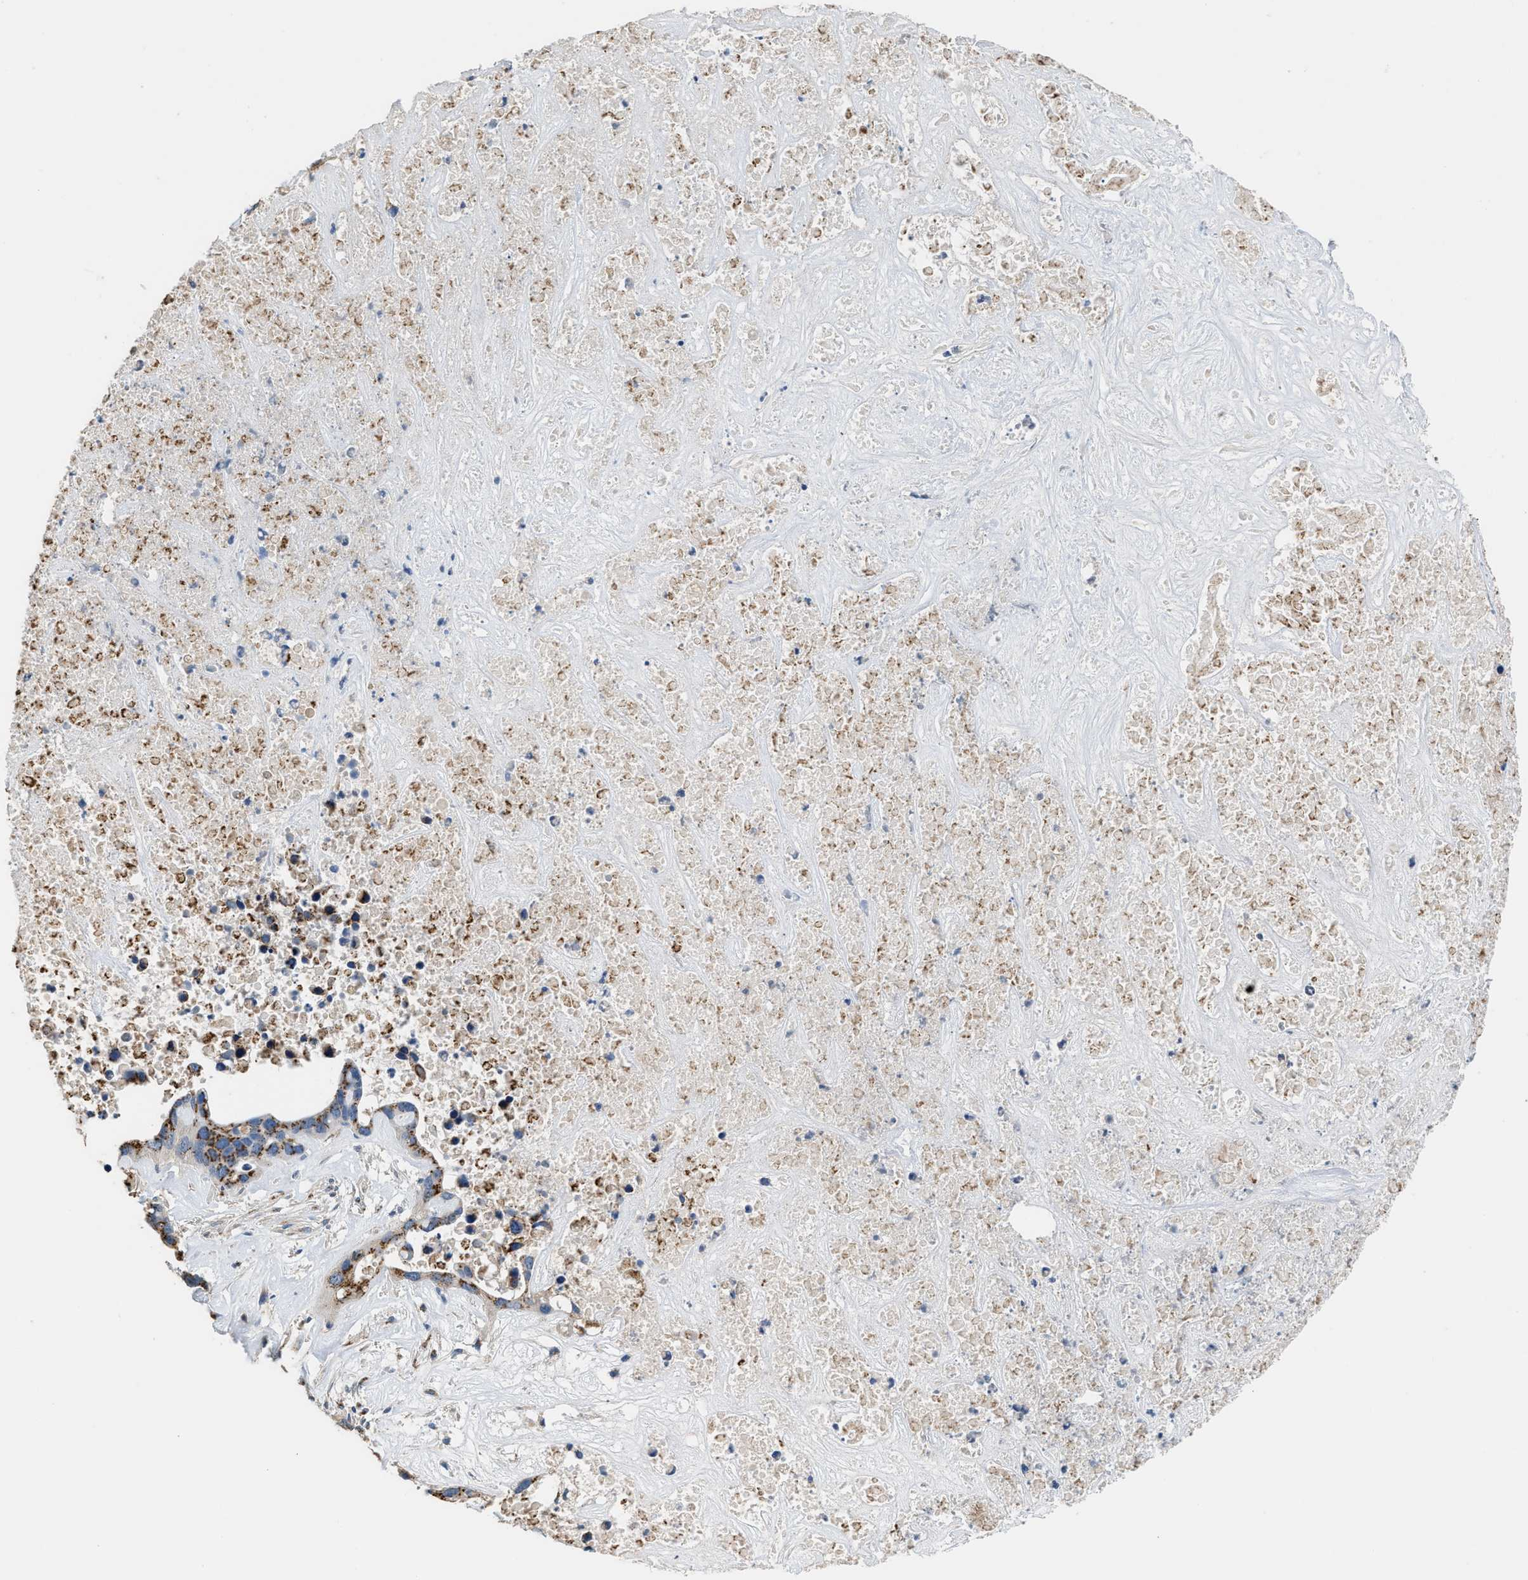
{"staining": {"intensity": "moderate", "quantity": ">75%", "location": "cytoplasmic/membranous"}, "tissue": "liver cancer", "cell_type": "Tumor cells", "image_type": "cancer", "snomed": [{"axis": "morphology", "description": "Cholangiocarcinoma"}, {"axis": "topography", "description": "Liver"}], "caption": "Protein analysis of liver cancer tissue demonstrates moderate cytoplasmic/membranous expression in approximately >75% of tumor cells.", "gene": "GOLM1", "patient": {"sex": "female", "age": 65}}